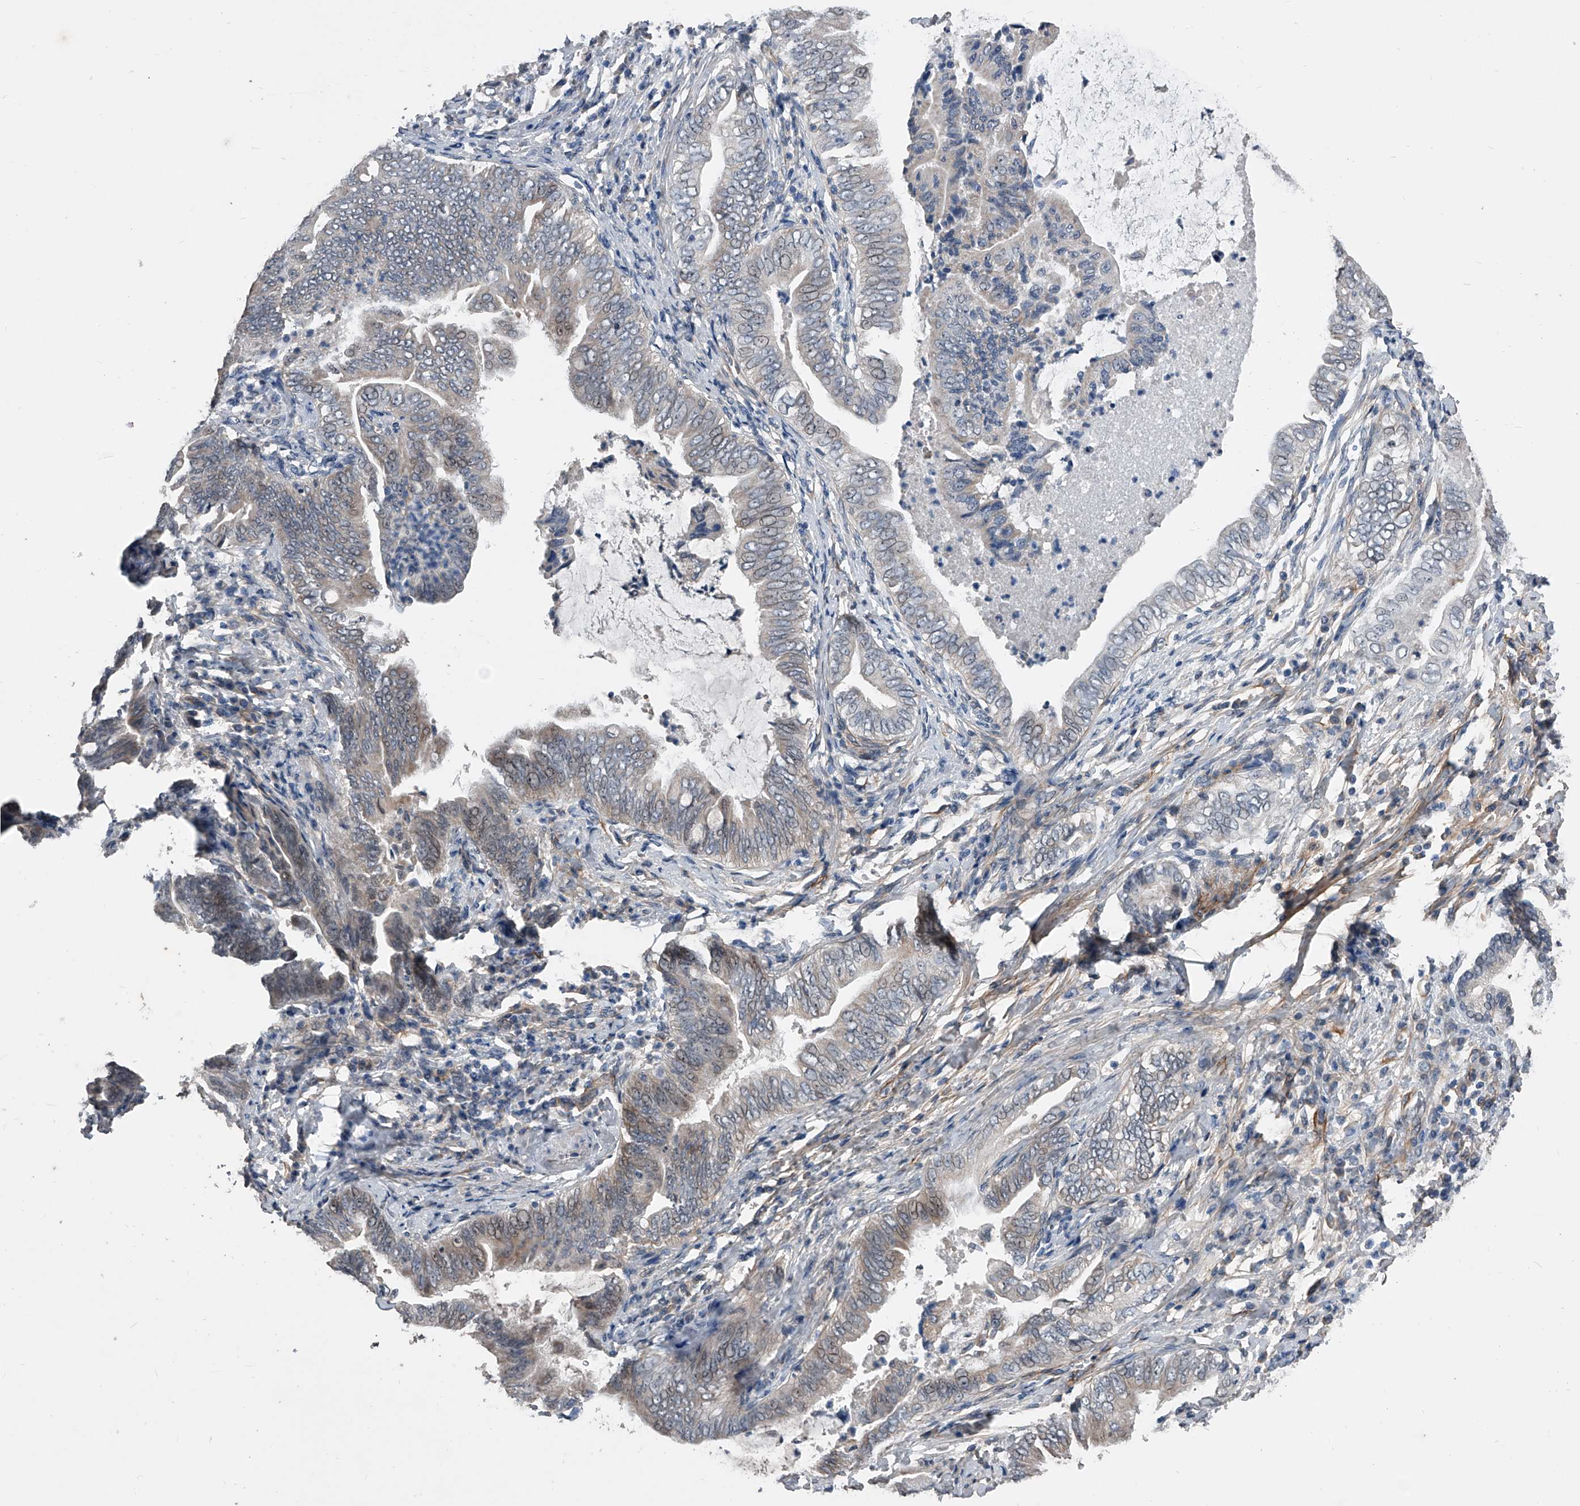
{"staining": {"intensity": "weak", "quantity": "<25%", "location": "cytoplasmic/membranous,nuclear"}, "tissue": "pancreatic cancer", "cell_type": "Tumor cells", "image_type": "cancer", "snomed": [{"axis": "morphology", "description": "Adenocarcinoma, NOS"}, {"axis": "topography", "description": "Pancreas"}], "caption": "This is an immunohistochemistry image of human pancreatic adenocarcinoma. There is no expression in tumor cells.", "gene": "PHACTR1", "patient": {"sex": "male", "age": 75}}